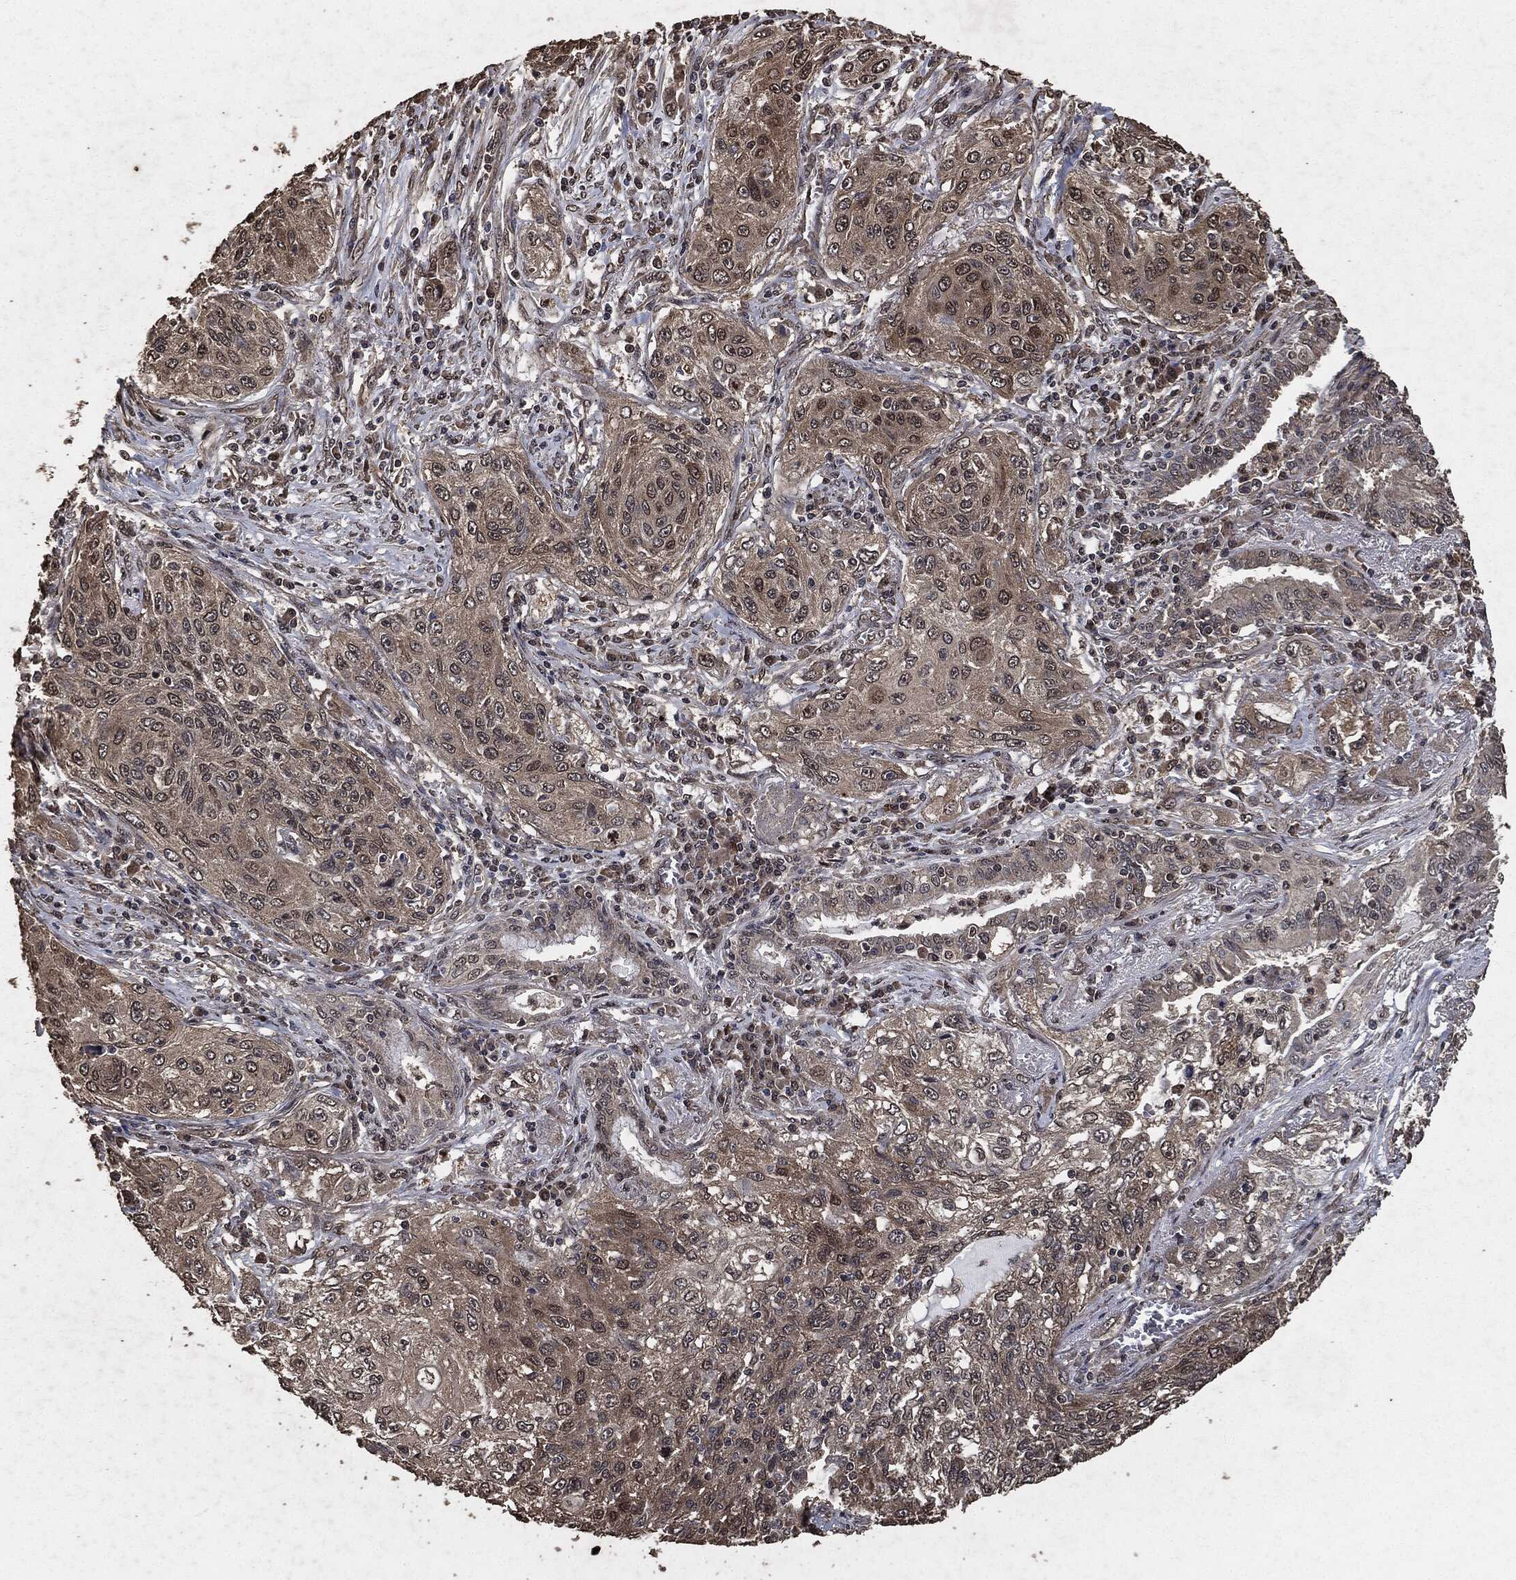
{"staining": {"intensity": "weak", "quantity": "25%-75%", "location": "cytoplasmic/membranous"}, "tissue": "lung cancer", "cell_type": "Tumor cells", "image_type": "cancer", "snomed": [{"axis": "morphology", "description": "Squamous cell carcinoma, NOS"}, {"axis": "topography", "description": "Lung"}], "caption": "Immunohistochemical staining of lung cancer (squamous cell carcinoma) demonstrates low levels of weak cytoplasmic/membranous staining in approximately 25%-75% of tumor cells. Nuclei are stained in blue.", "gene": "AKT1S1", "patient": {"sex": "female", "age": 69}}